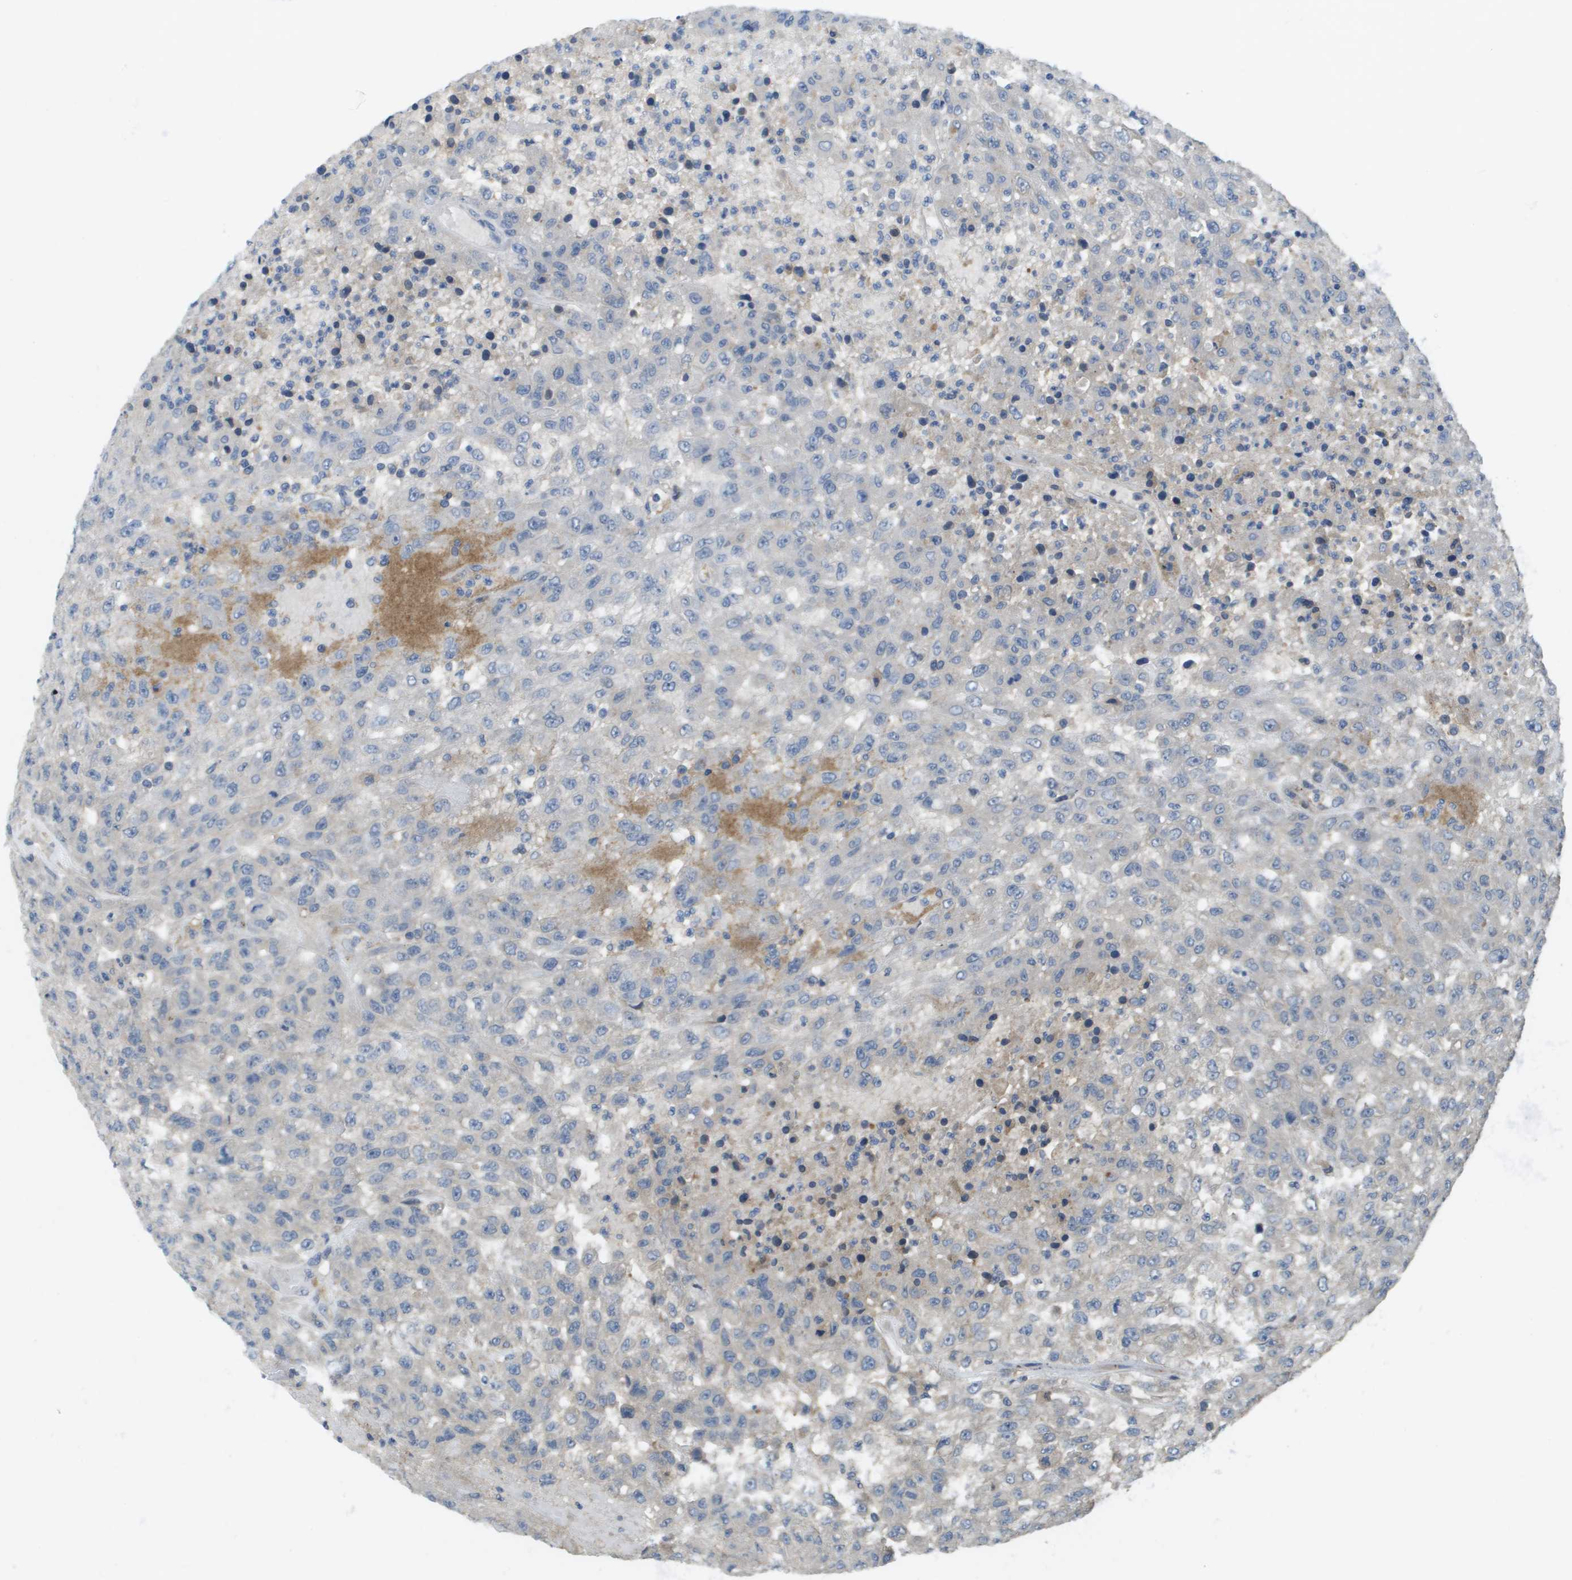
{"staining": {"intensity": "negative", "quantity": "none", "location": "none"}, "tissue": "urothelial cancer", "cell_type": "Tumor cells", "image_type": "cancer", "snomed": [{"axis": "morphology", "description": "Urothelial carcinoma, High grade"}, {"axis": "topography", "description": "Urinary bladder"}], "caption": "The image displays no staining of tumor cells in urothelial cancer. (DAB IHC with hematoxylin counter stain).", "gene": "KRT23", "patient": {"sex": "male", "age": 46}}